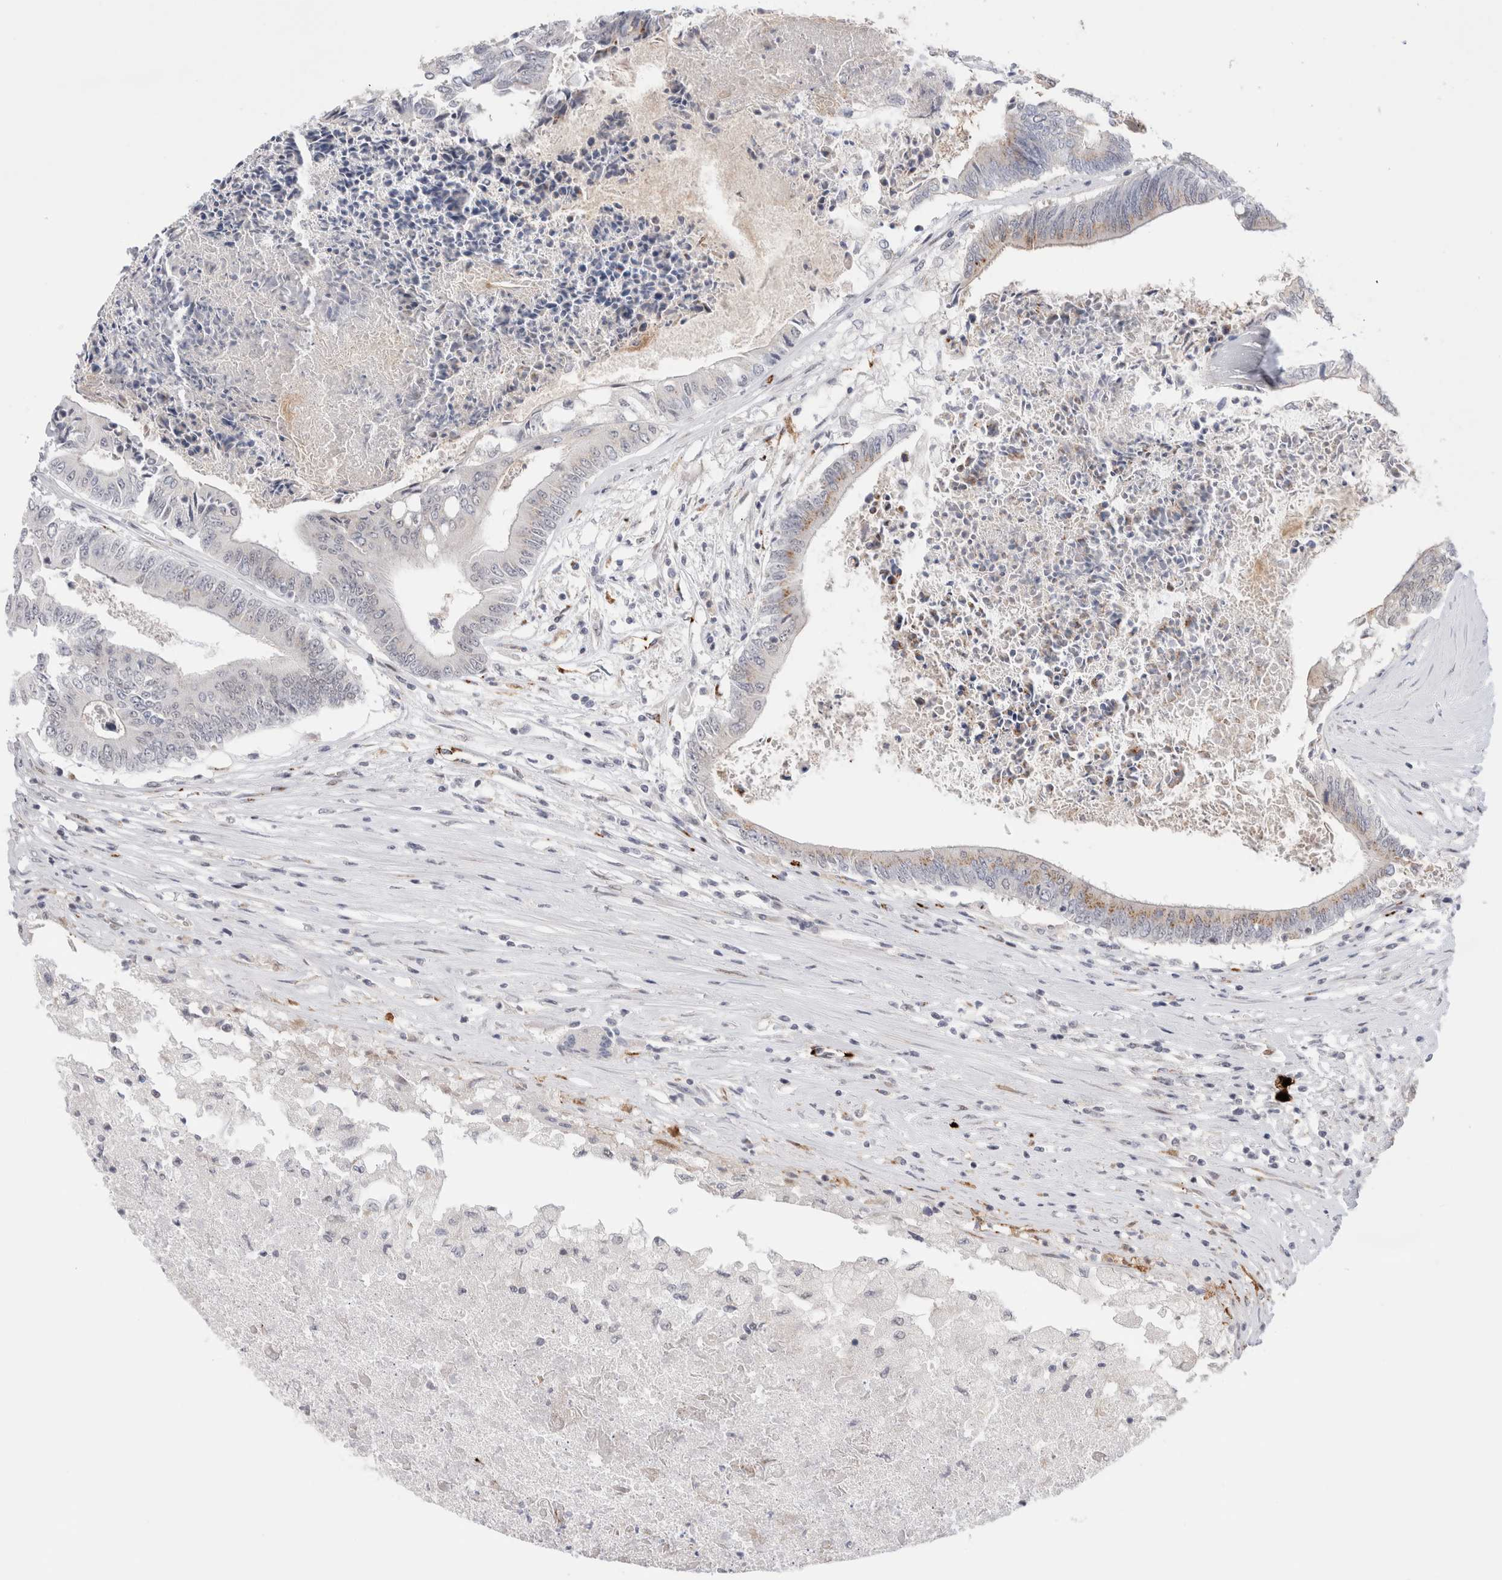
{"staining": {"intensity": "weak", "quantity": "<25%", "location": "cytoplasmic/membranous"}, "tissue": "colorectal cancer", "cell_type": "Tumor cells", "image_type": "cancer", "snomed": [{"axis": "morphology", "description": "Adenocarcinoma, NOS"}, {"axis": "topography", "description": "Rectum"}], "caption": "DAB (3,3'-diaminobenzidine) immunohistochemical staining of human colorectal adenocarcinoma exhibits no significant expression in tumor cells.", "gene": "VPS28", "patient": {"sex": "male", "age": 63}}